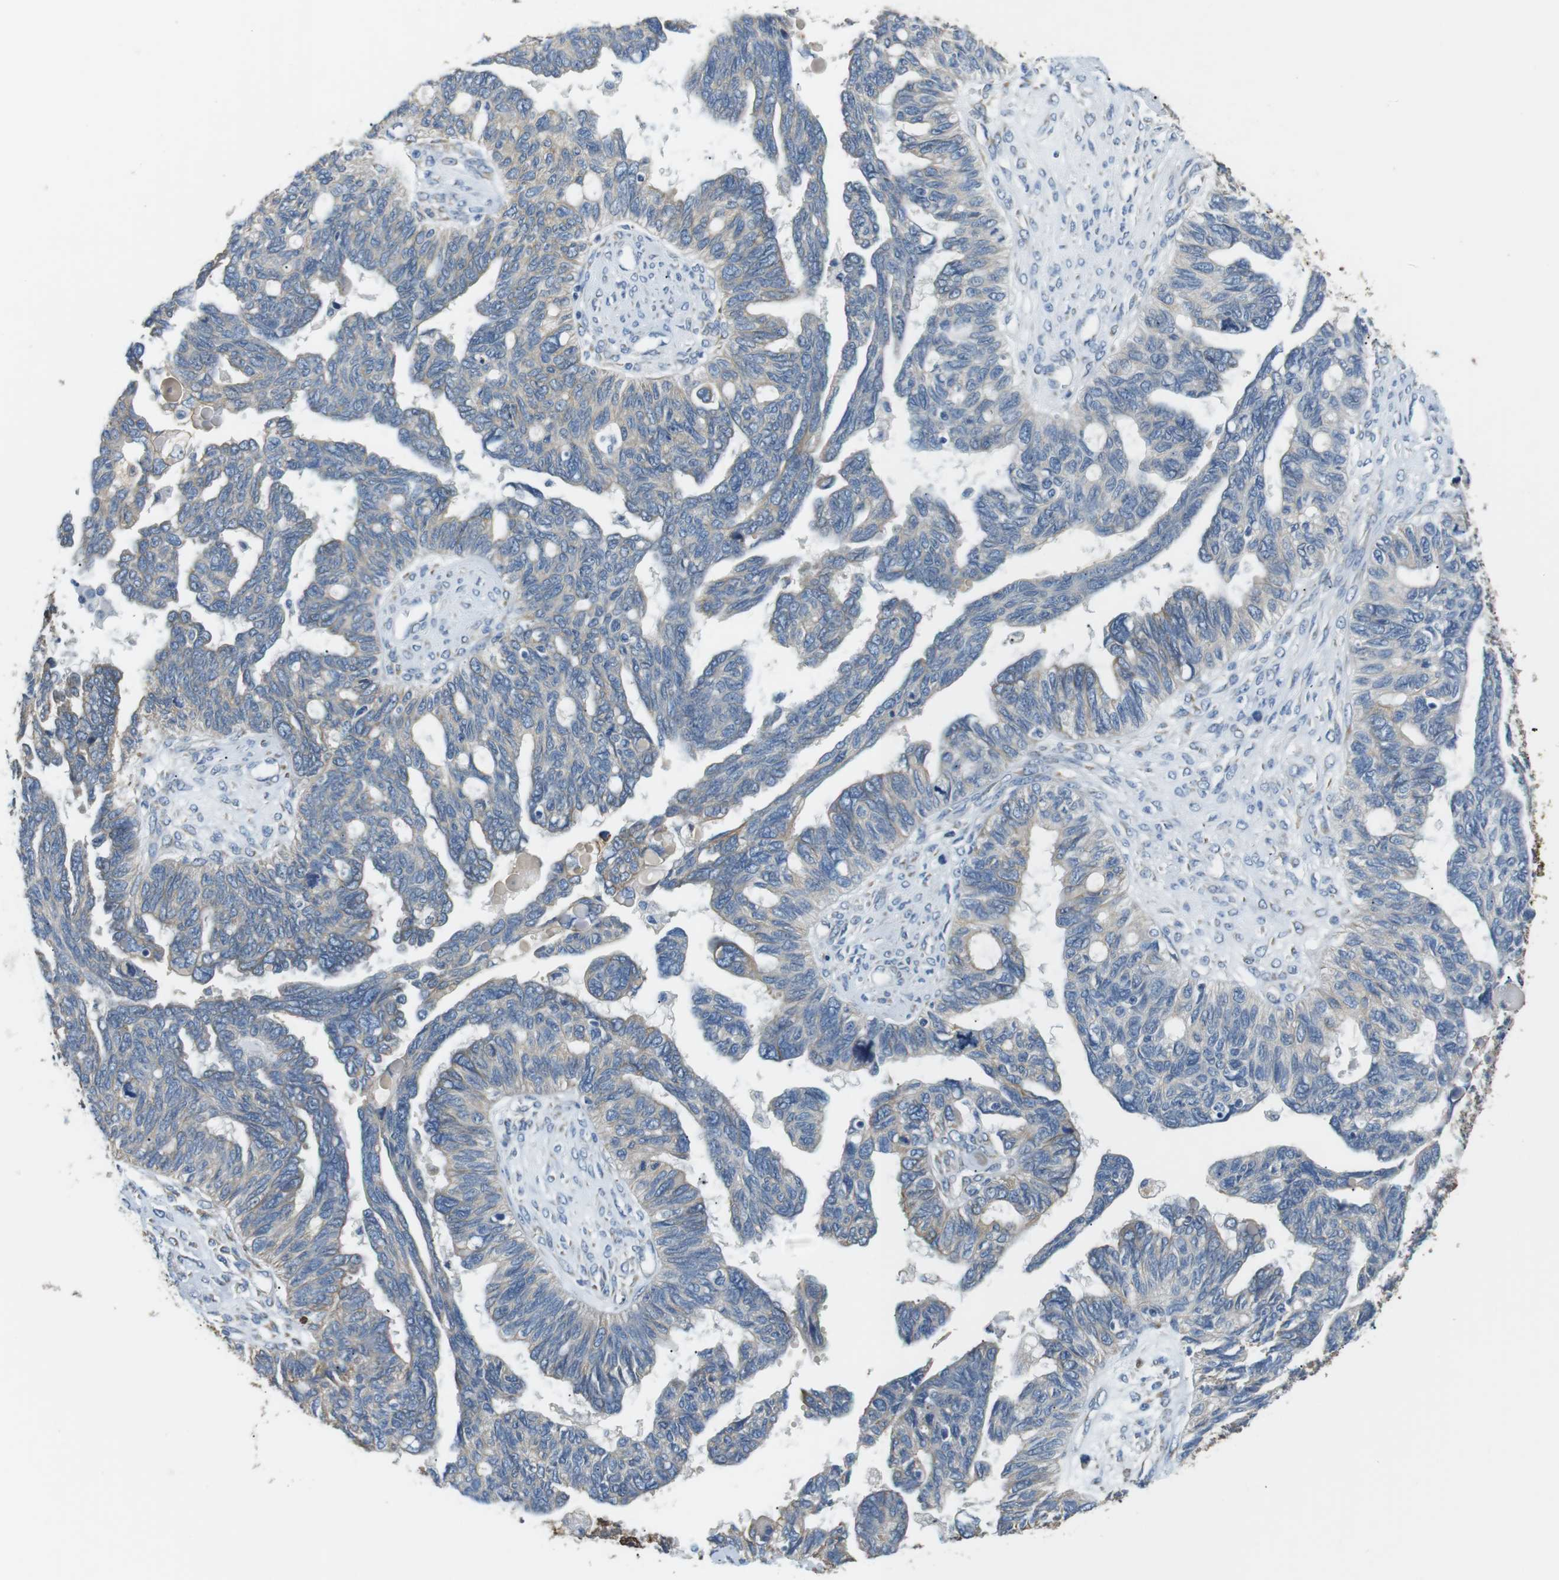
{"staining": {"intensity": "negative", "quantity": "none", "location": "none"}, "tissue": "ovarian cancer", "cell_type": "Tumor cells", "image_type": "cancer", "snomed": [{"axis": "morphology", "description": "Cystadenocarcinoma, serous, NOS"}, {"axis": "topography", "description": "Ovary"}], "caption": "Immunohistochemistry (IHC) of human ovarian cancer (serous cystadenocarcinoma) demonstrates no staining in tumor cells.", "gene": "UNC5CL", "patient": {"sex": "female", "age": 79}}